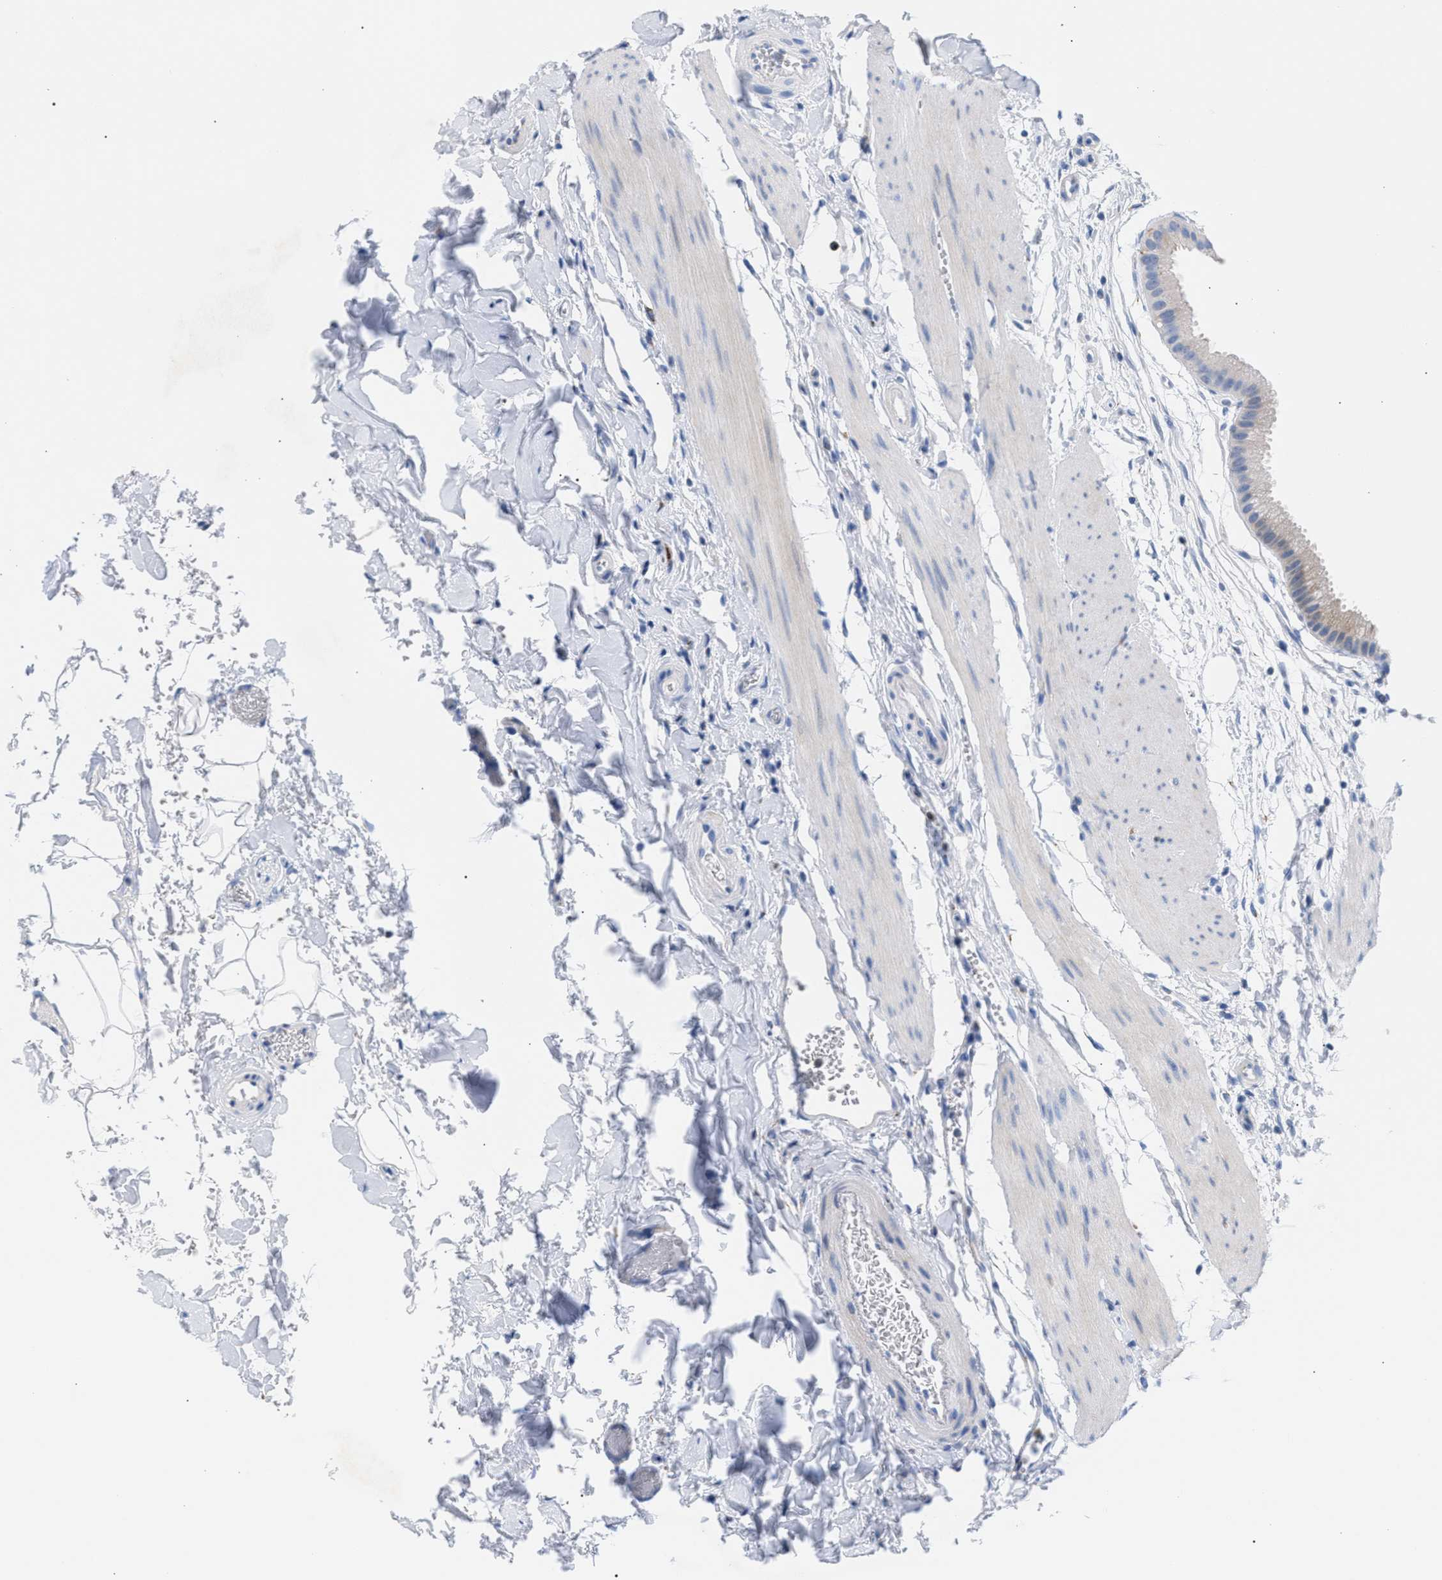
{"staining": {"intensity": "negative", "quantity": "none", "location": "none"}, "tissue": "gallbladder", "cell_type": "Glandular cells", "image_type": "normal", "snomed": [{"axis": "morphology", "description": "Normal tissue, NOS"}, {"axis": "topography", "description": "Gallbladder"}], "caption": "Immunohistochemistry photomicrograph of benign human gallbladder stained for a protein (brown), which reveals no staining in glandular cells. Brightfield microscopy of immunohistochemistry (IHC) stained with DAB (3,3'-diaminobenzidine) (brown) and hematoxylin (blue), captured at high magnification.", "gene": "TACC3", "patient": {"sex": "female", "age": 64}}